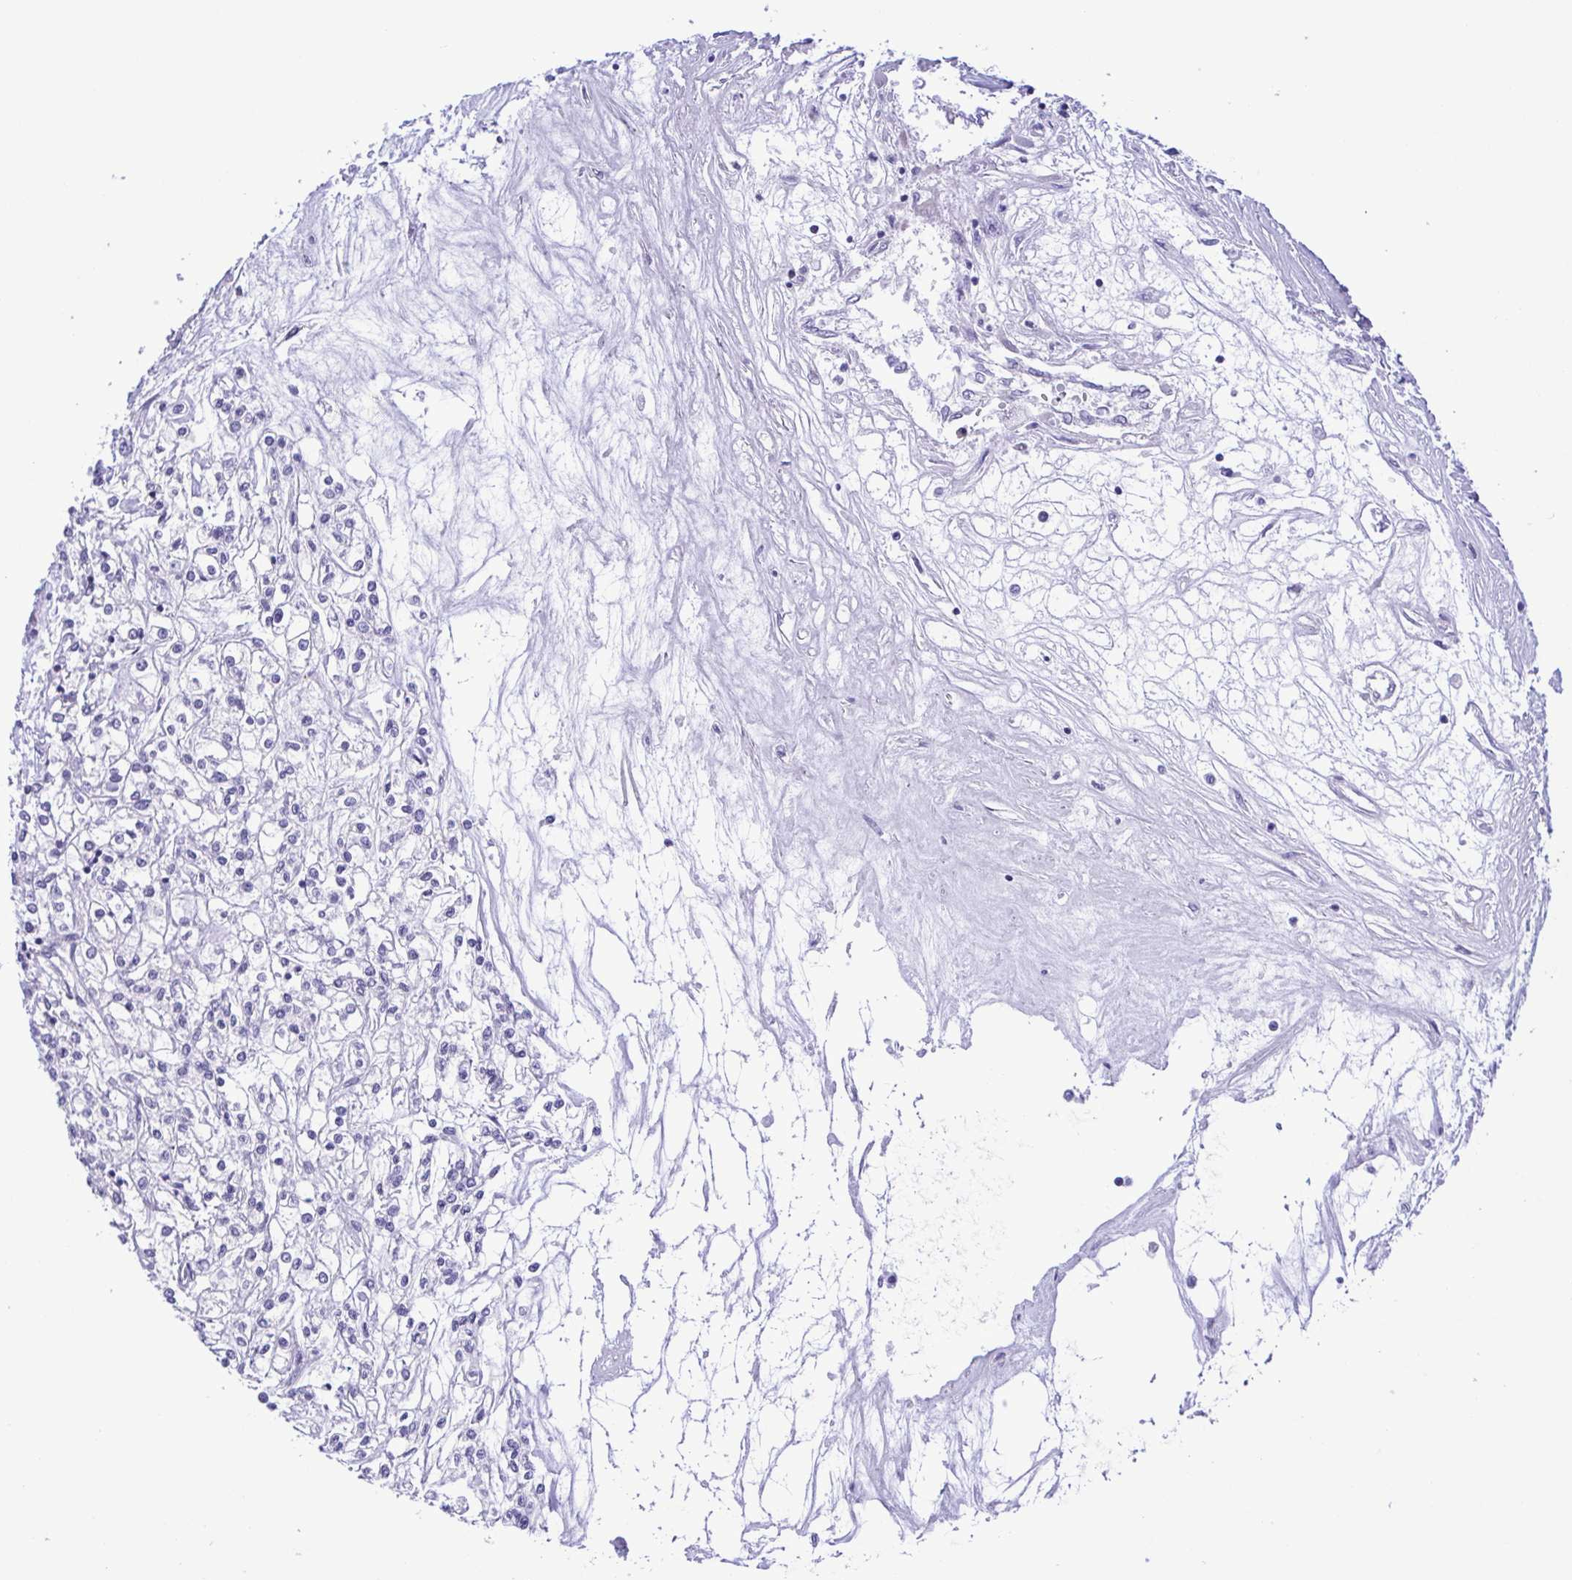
{"staining": {"intensity": "negative", "quantity": "none", "location": "none"}, "tissue": "renal cancer", "cell_type": "Tumor cells", "image_type": "cancer", "snomed": [{"axis": "morphology", "description": "Adenocarcinoma, NOS"}, {"axis": "topography", "description": "Kidney"}], "caption": "A high-resolution micrograph shows IHC staining of renal cancer, which reveals no significant staining in tumor cells.", "gene": "TNNI3", "patient": {"sex": "female", "age": 59}}